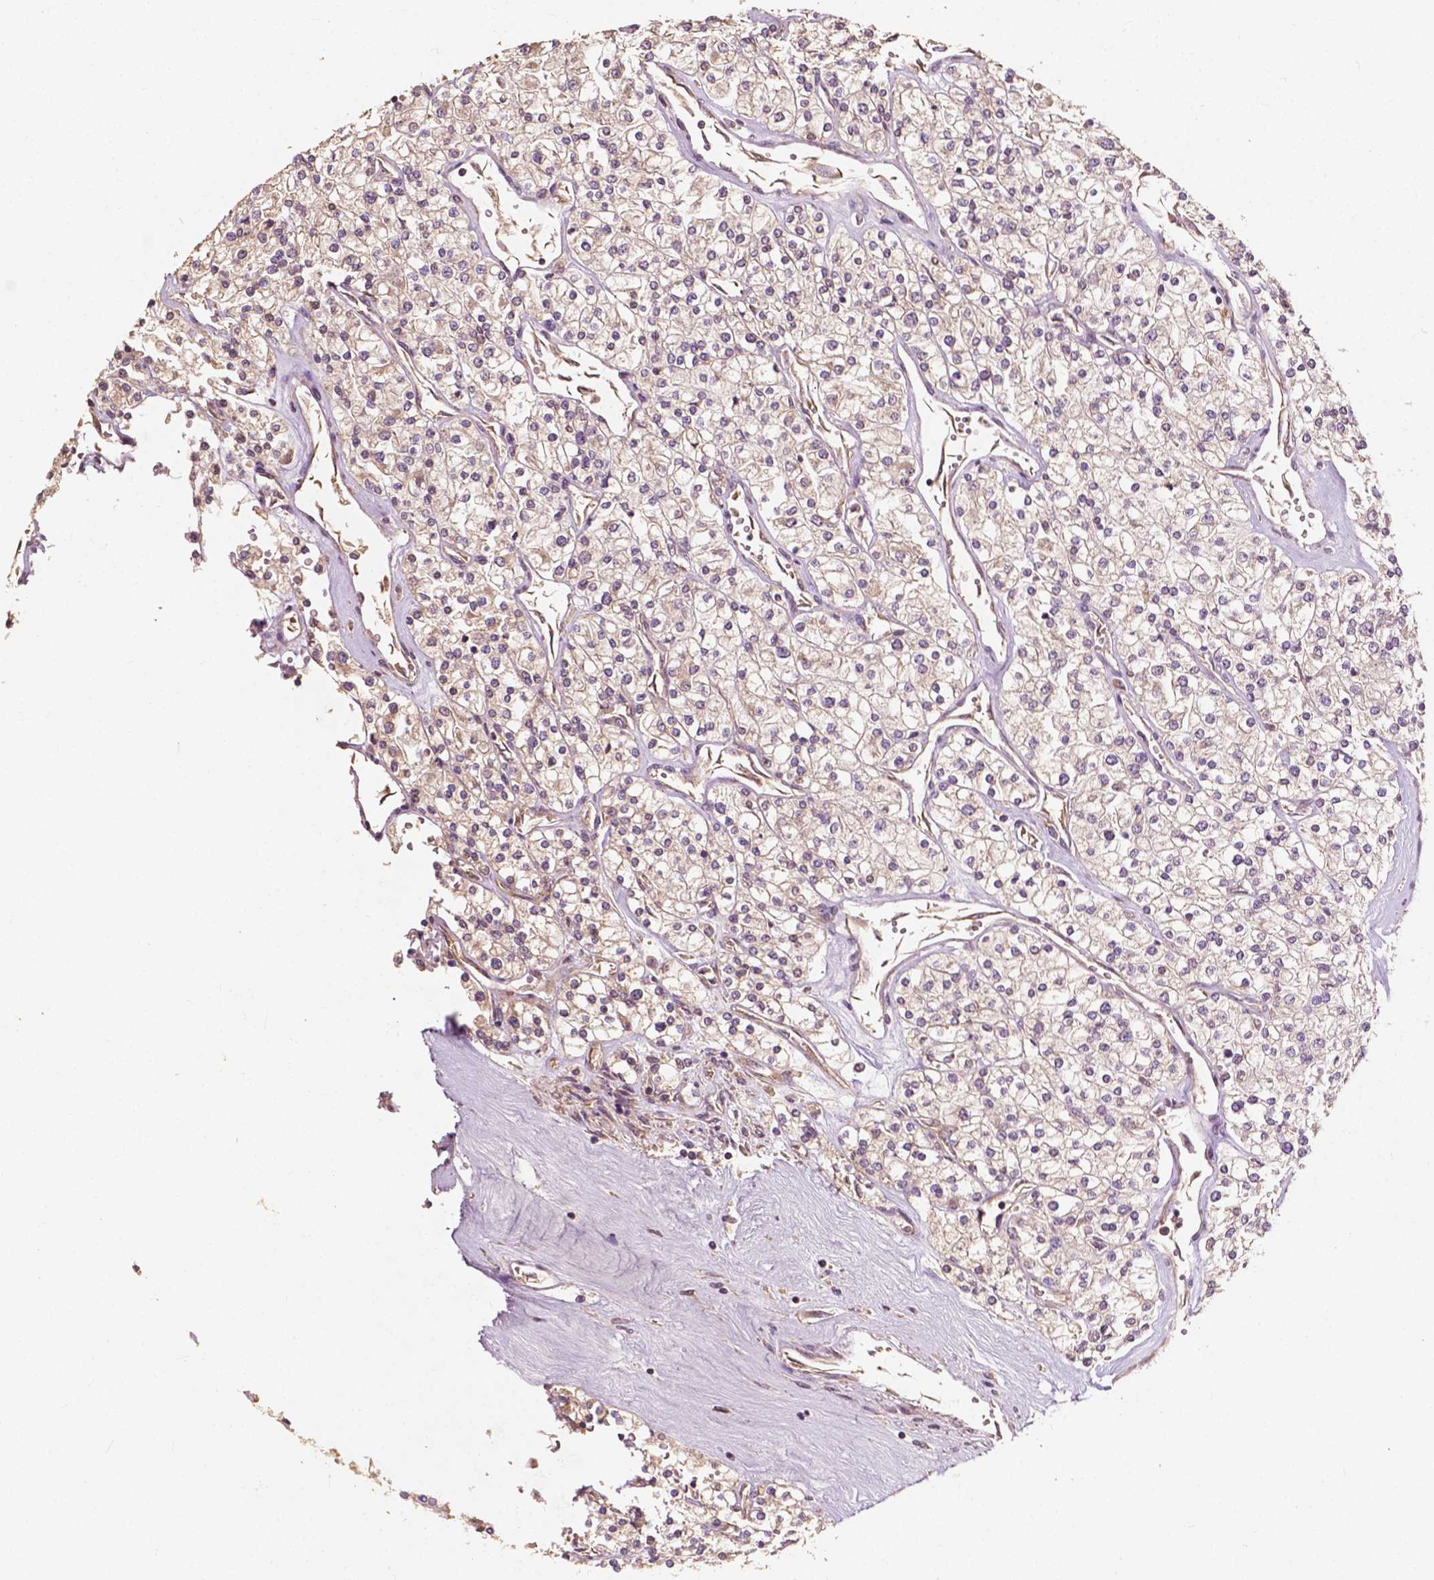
{"staining": {"intensity": "negative", "quantity": "none", "location": "none"}, "tissue": "renal cancer", "cell_type": "Tumor cells", "image_type": "cancer", "snomed": [{"axis": "morphology", "description": "Adenocarcinoma, NOS"}, {"axis": "topography", "description": "Kidney"}], "caption": "High magnification brightfield microscopy of renal cancer stained with DAB (brown) and counterstained with hematoxylin (blue): tumor cells show no significant positivity.", "gene": "G3BP1", "patient": {"sex": "male", "age": 80}}